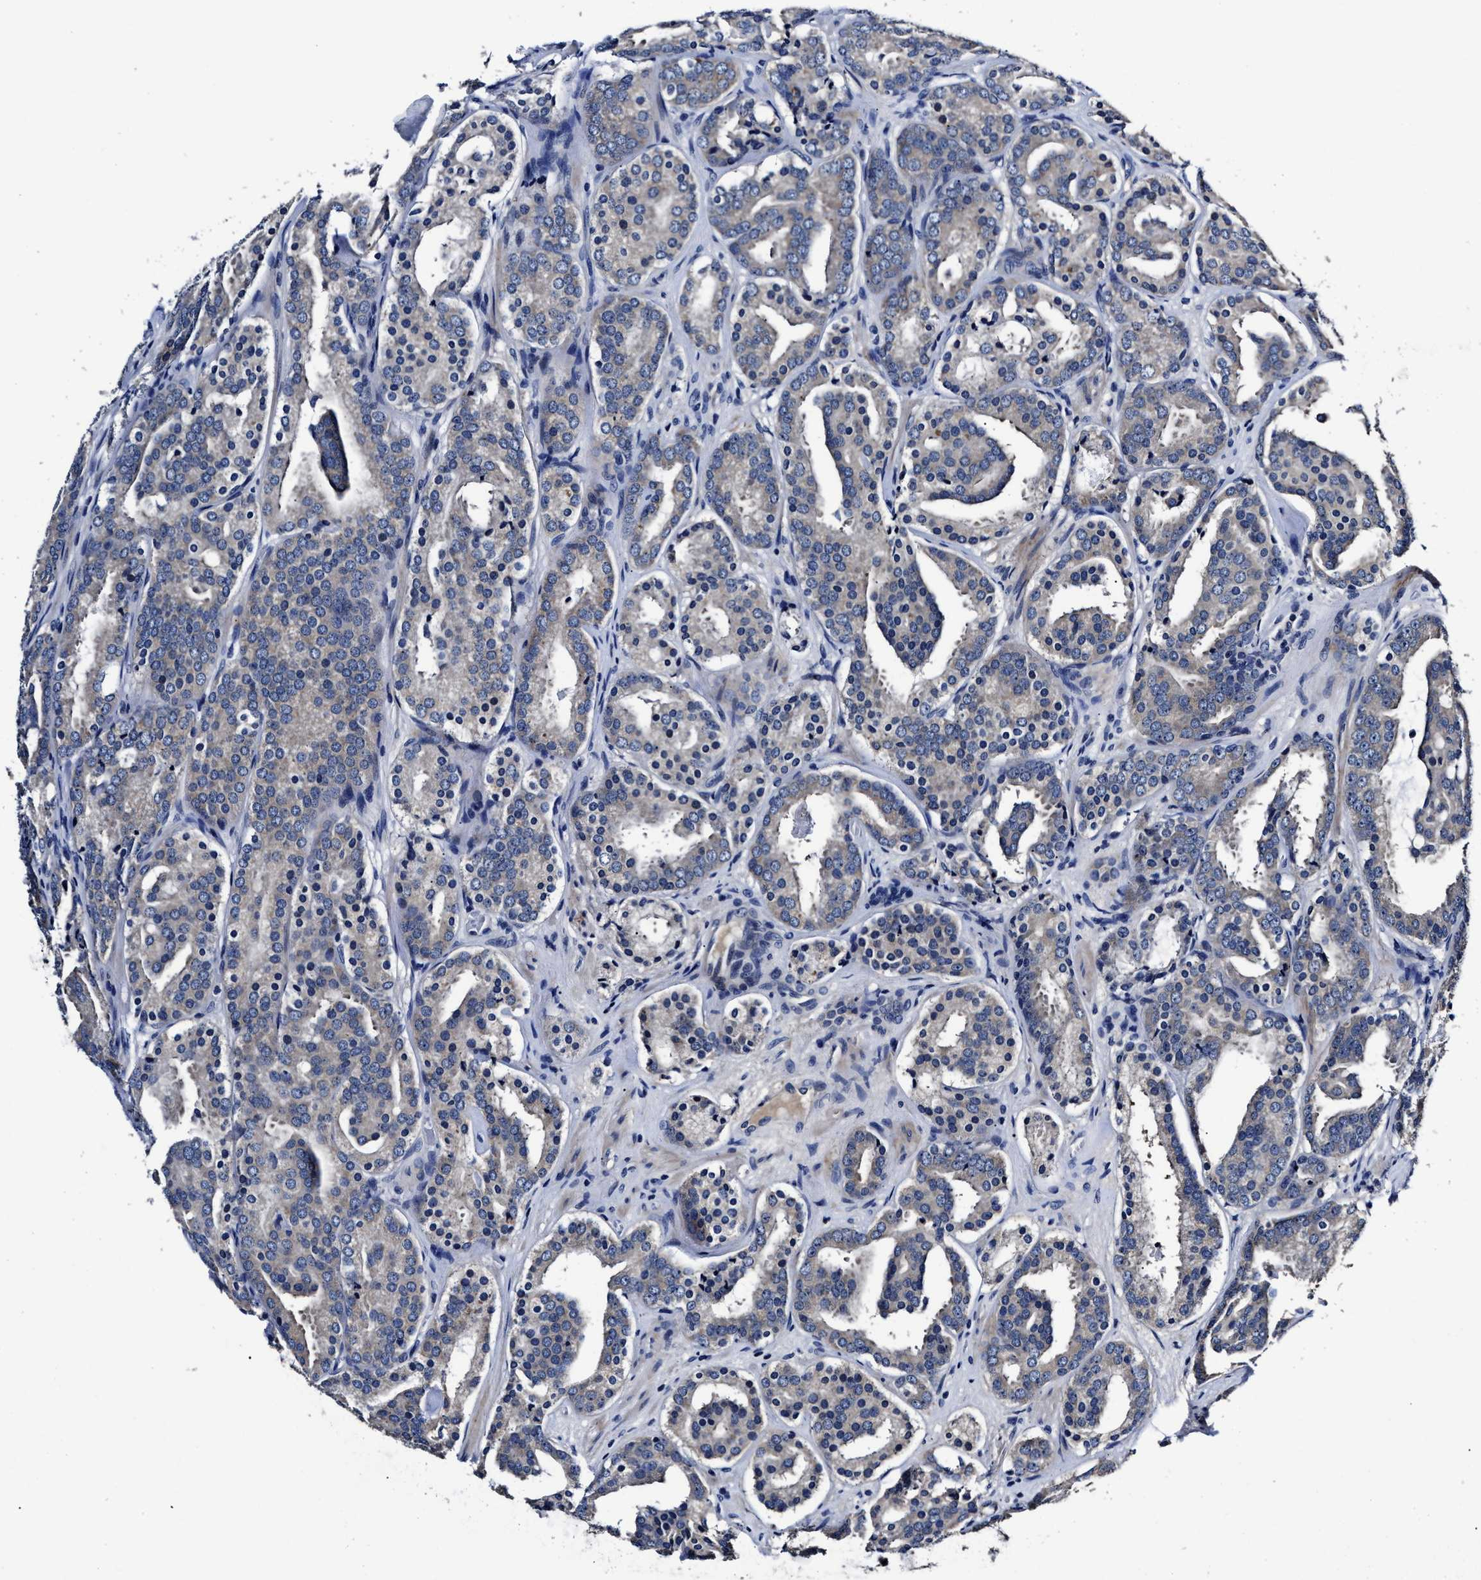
{"staining": {"intensity": "negative", "quantity": "none", "location": "none"}, "tissue": "prostate cancer", "cell_type": "Tumor cells", "image_type": "cancer", "snomed": [{"axis": "morphology", "description": "Adenocarcinoma, Low grade"}, {"axis": "topography", "description": "Prostate"}], "caption": "Tumor cells show no significant staining in prostate cancer.", "gene": "OLFML2A", "patient": {"sex": "male", "age": 69}}